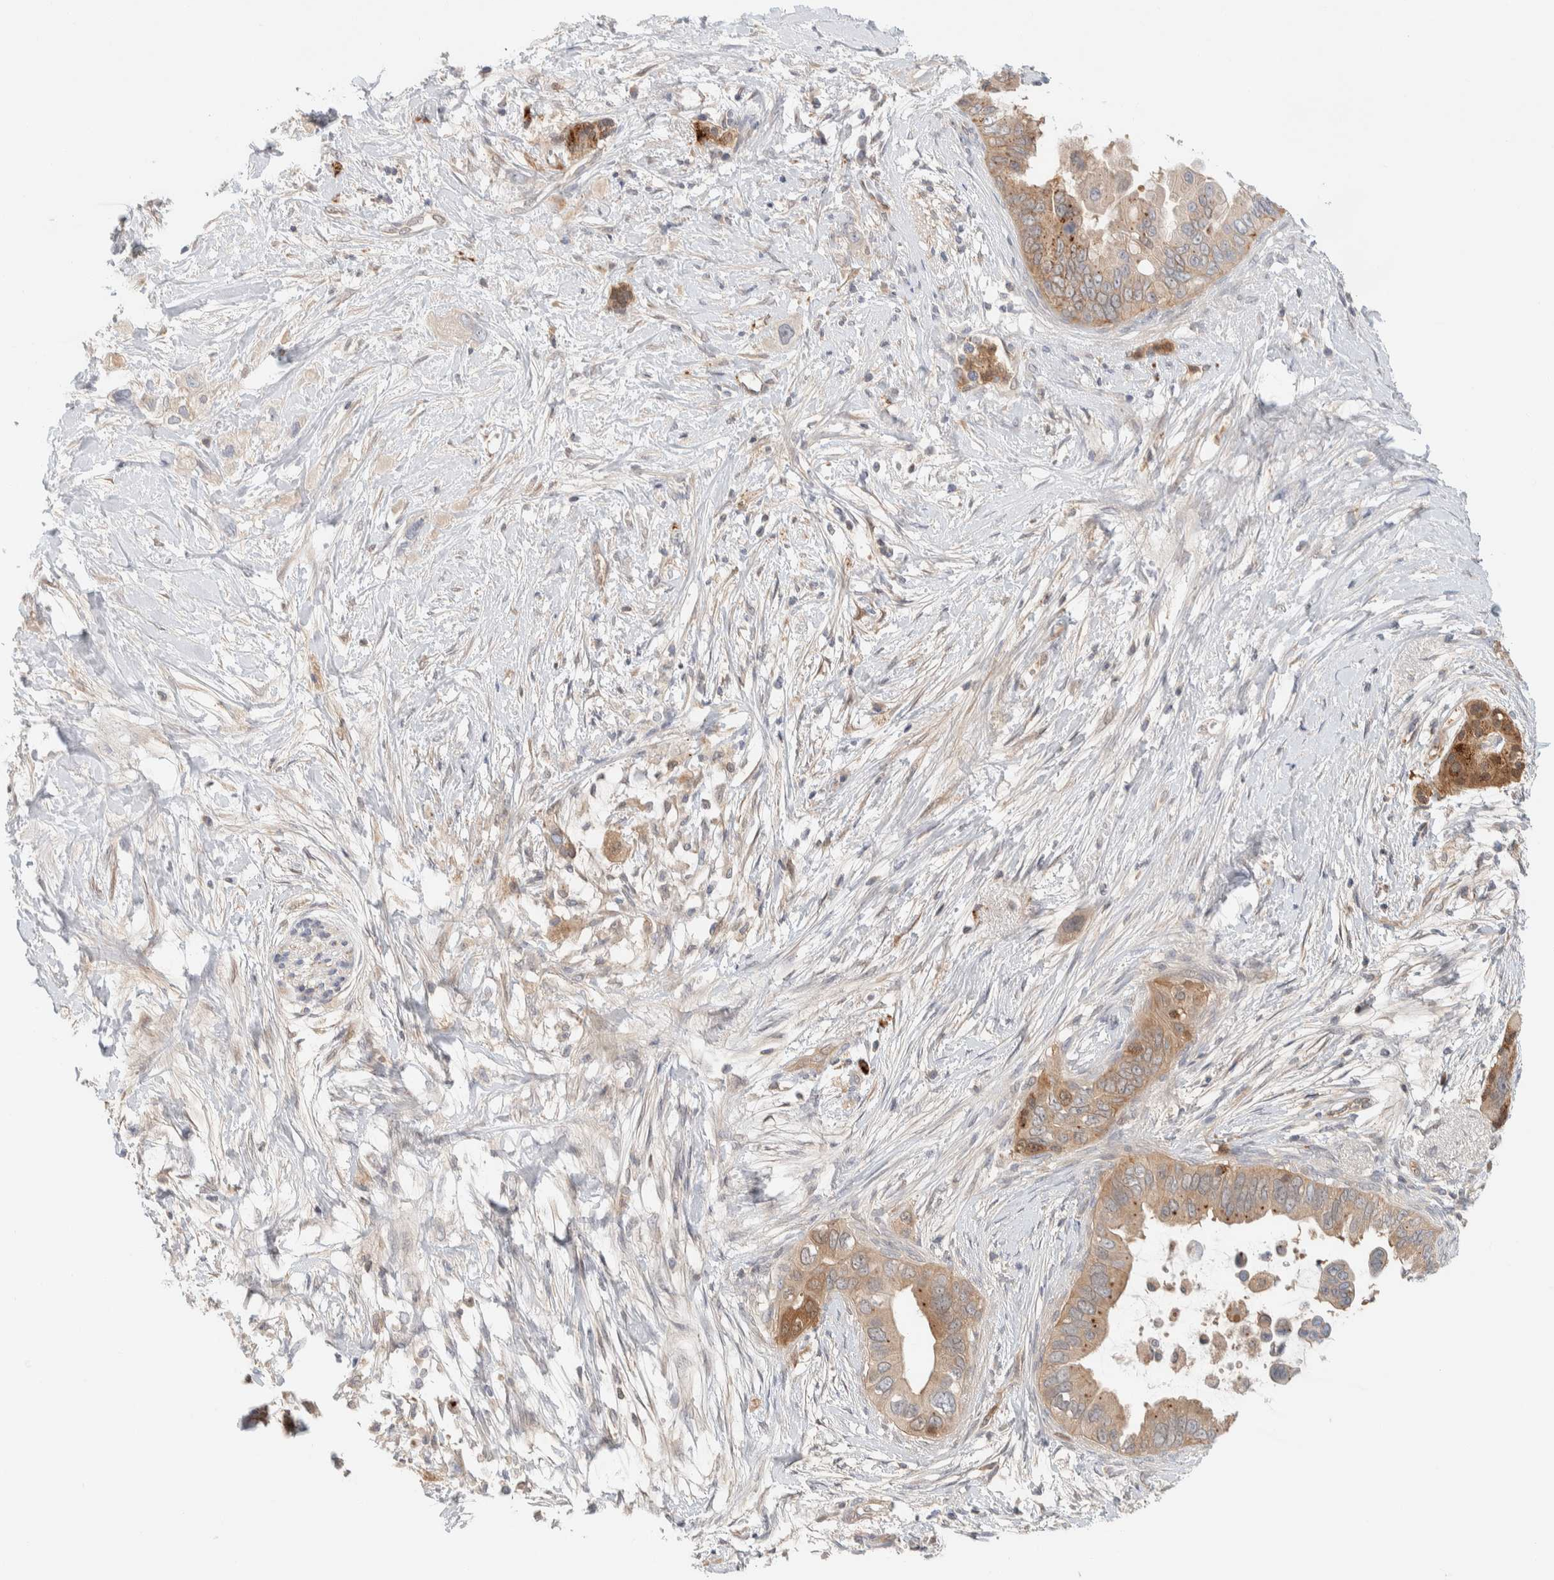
{"staining": {"intensity": "weak", "quantity": ">75%", "location": "cytoplasmic/membranous"}, "tissue": "pancreatic cancer", "cell_type": "Tumor cells", "image_type": "cancer", "snomed": [{"axis": "morphology", "description": "Adenocarcinoma, NOS"}, {"axis": "topography", "description": "Pancreas"}], "caption": "The photomicrograph demonstrates immunohistochemical staining of pancreatic cancer (adenocarcinoma). There is weak cytoplasmic/membranous positivity is seen in about >75% of tumor cells. (DAB IHC, brown staining for protein, blue staining for nuclei).", "gene": "GCLM", "patient": {"sex": "female", "age": 56}}